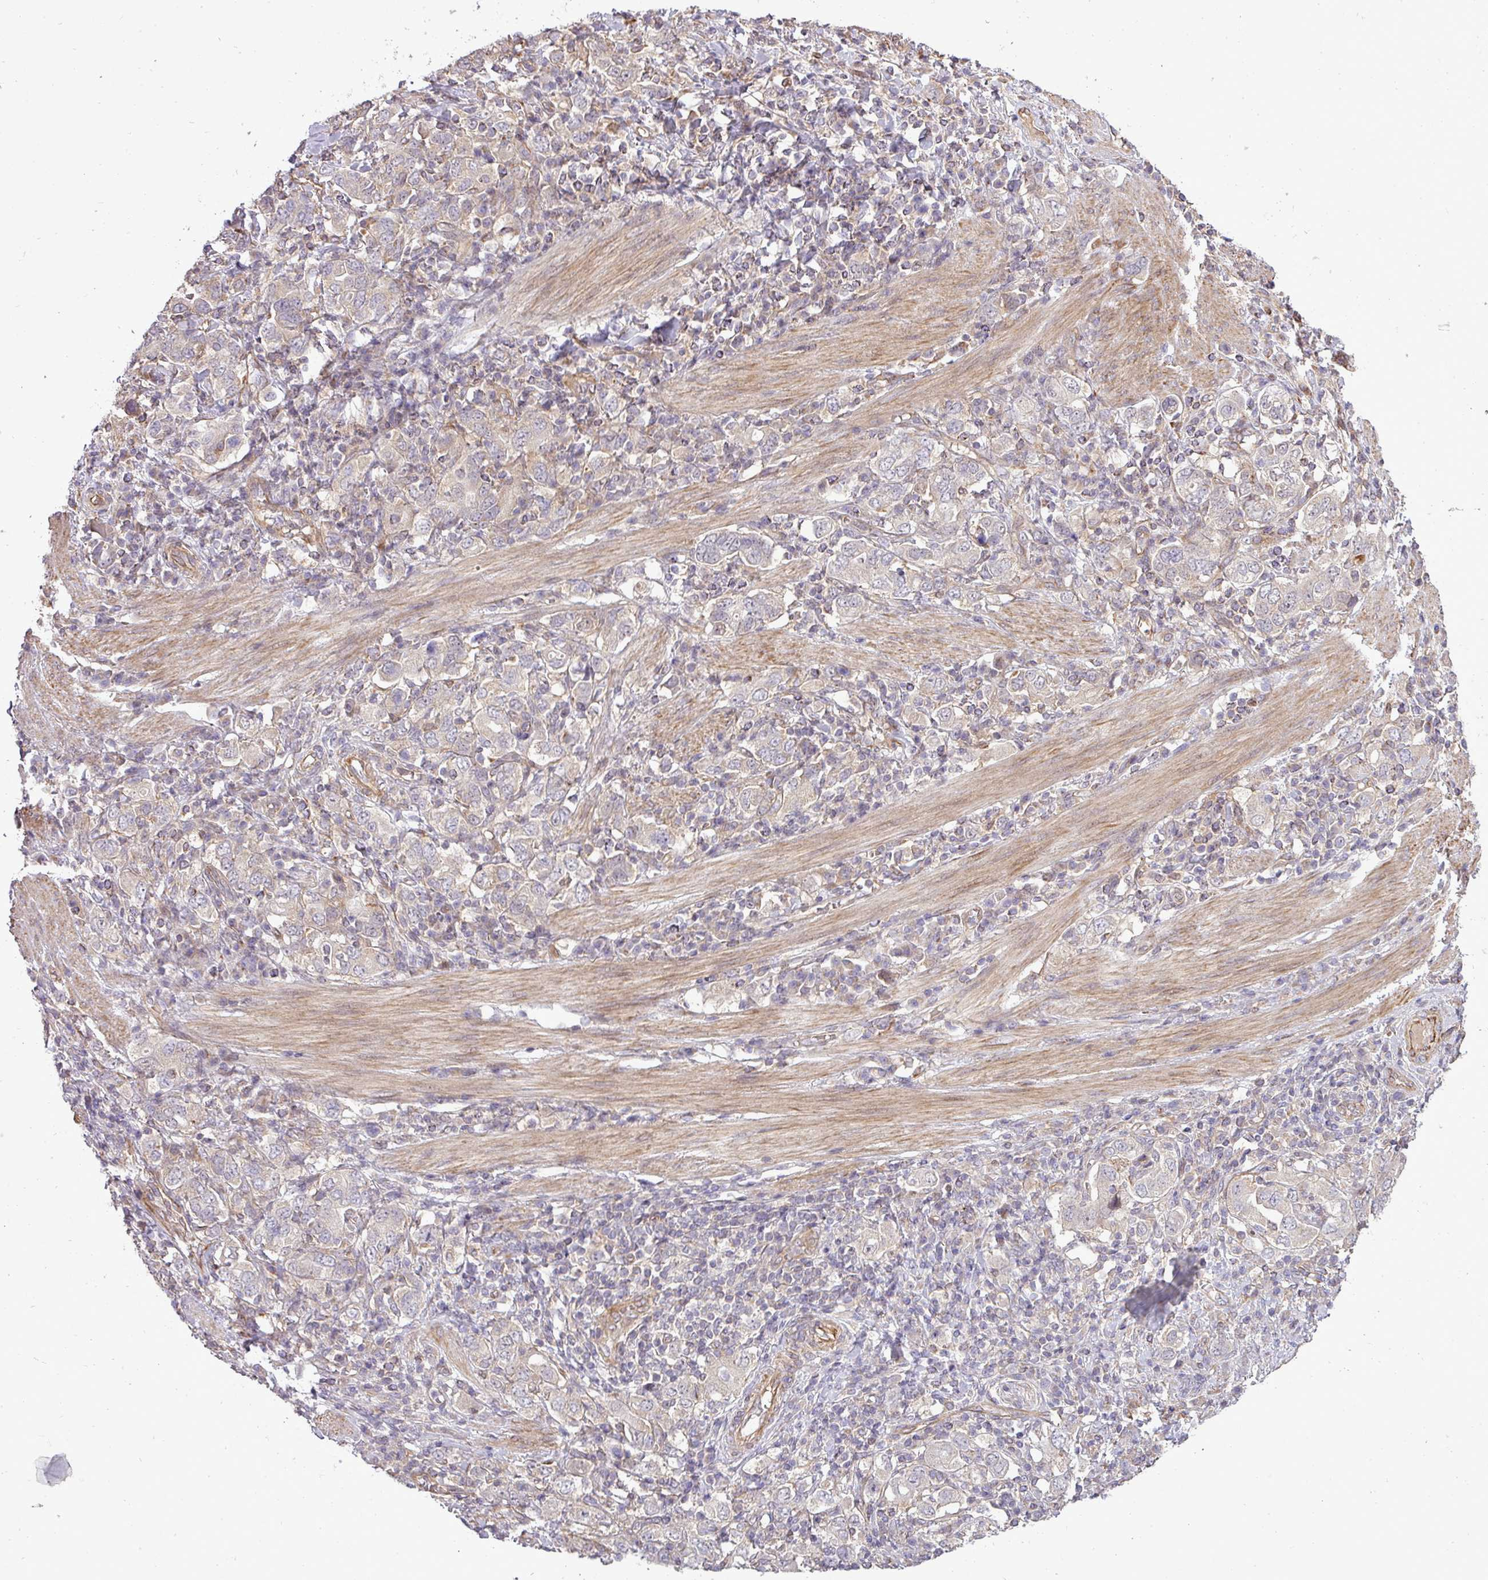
{"staining": {"intensity": "weak", "quantity": "<25%", "location": "cytoplasmic/membranous"}, "tissue": "stomach cancer", "cell_type": "Tumor cells", "image_type": "cancer", "snomed": [{"axis": "morphology", "description": "Adenocarcinoma, NOS"}, {"axis": "topography", "description": "Stomach, upper"}, {"axis": "topography", "description": "Stomach"}], "caption": "Adenocarcinoma (stomach) was stained to show a protein in brown. There is no significant expression in tumor cells. Brightfield microscopy of immunohistochemistry stained with DAB (3,3'-diaminobenzidine) (brown) and hematoxylin (blue), captured at high magnification.", "gene": "PDRG1", "patient": {"sex": "male", "age": 62}}